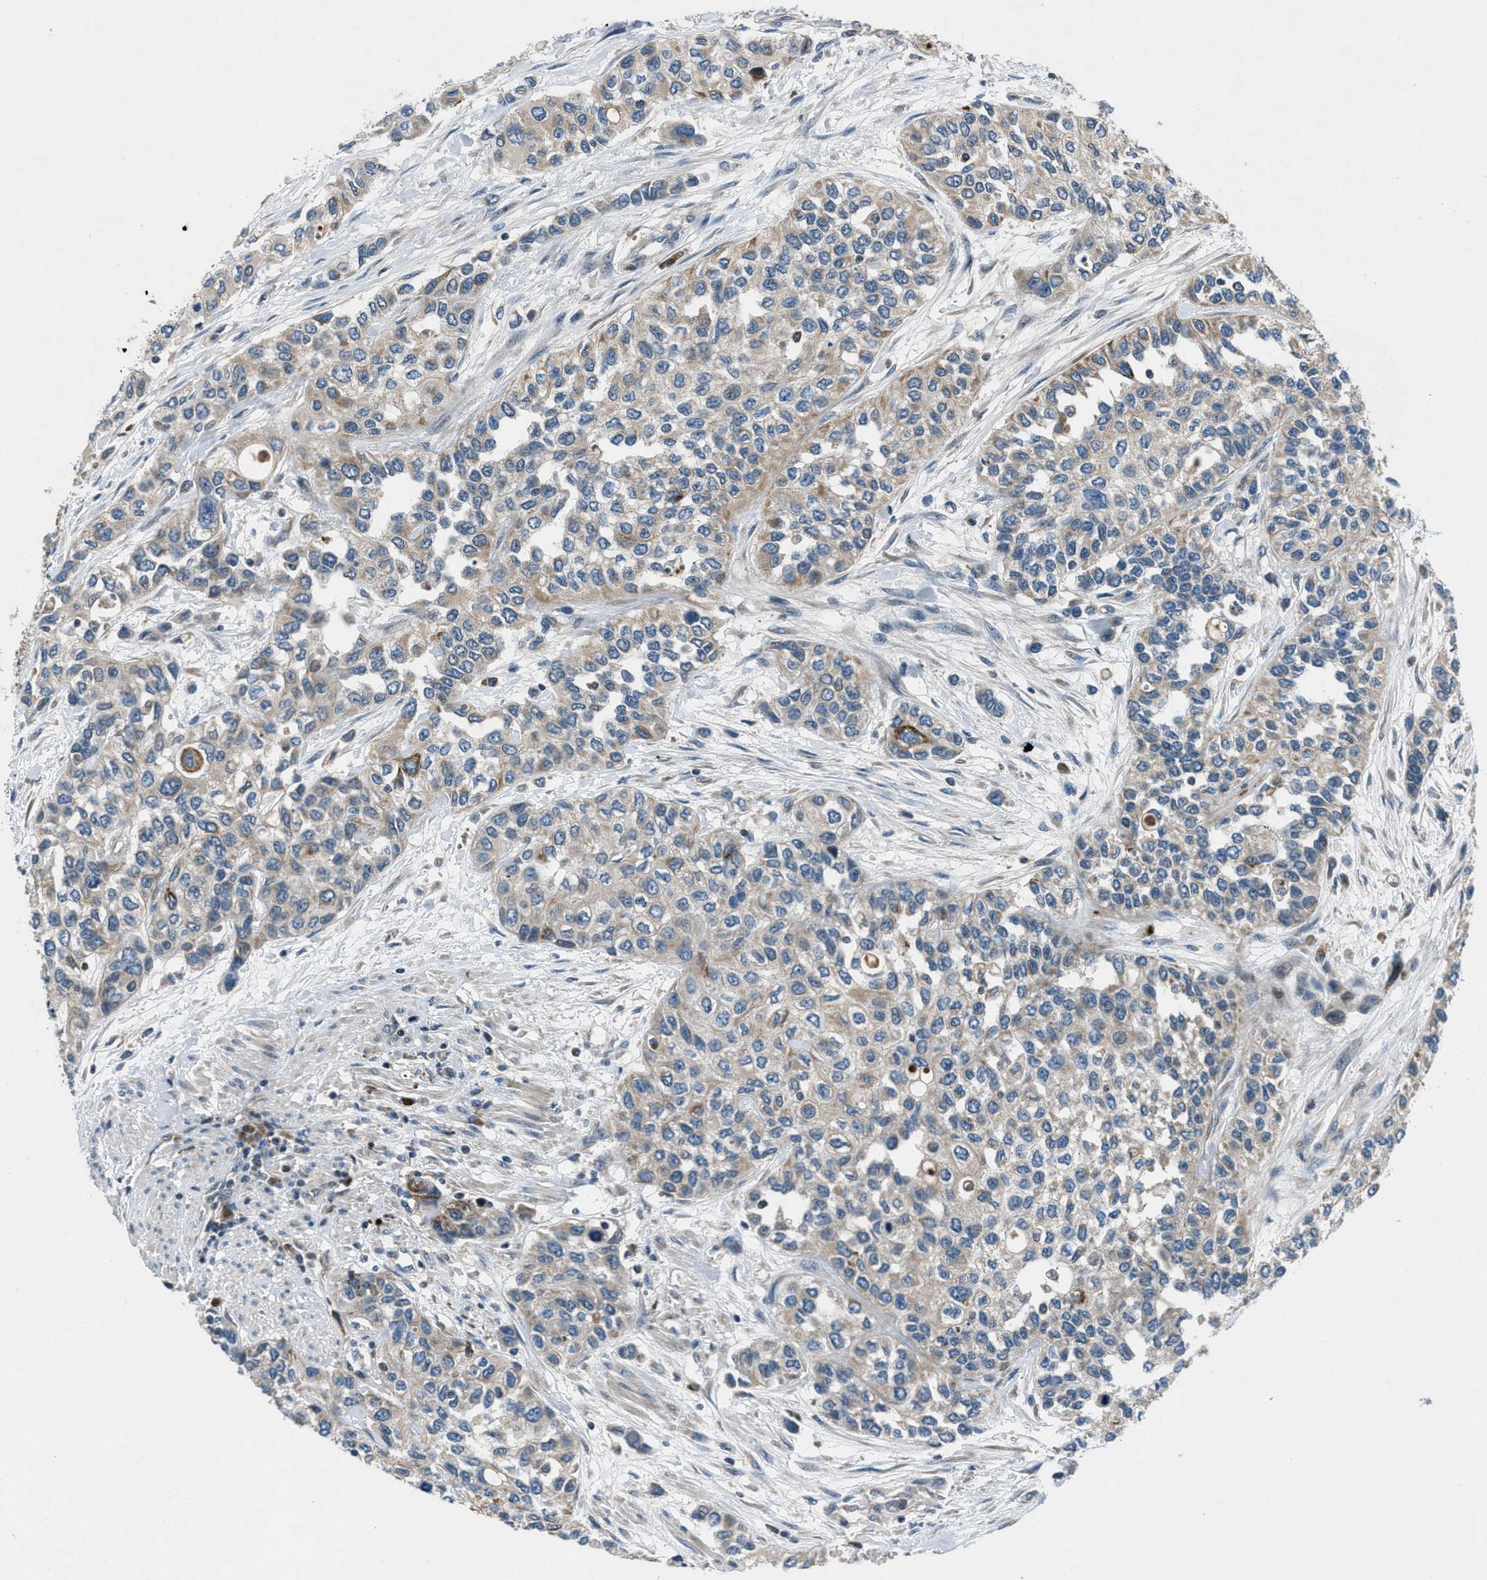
{"staining": {"intensity": "weak", "quantity": "25%-75%", "location": "cytoplasmic/membranous"}, "tissue": "urothelial cancer", "cell_type": "Tumor cells", "image_type": "cancer", "snomed": [{"axis": "morphology", "description": "Urothelial carcinoma, High grade"}, {"axis": "topography", "description": "Urinary bladder"}], "caption": "Urothelial carcinoma (high-grade) tissue demonstrates weak cytoplasmic/membranous staining in approximately 25%-75% of tumor cells The staining was performed using DAB (3,3'-diaminobenzidine) to visualize the protein expression in brown, while the nuclei were stained in blue with hematoxylin (Magnification: 20x).", "gene": "CLEC2D", "patient": {"sex": "female", "age": 56}}